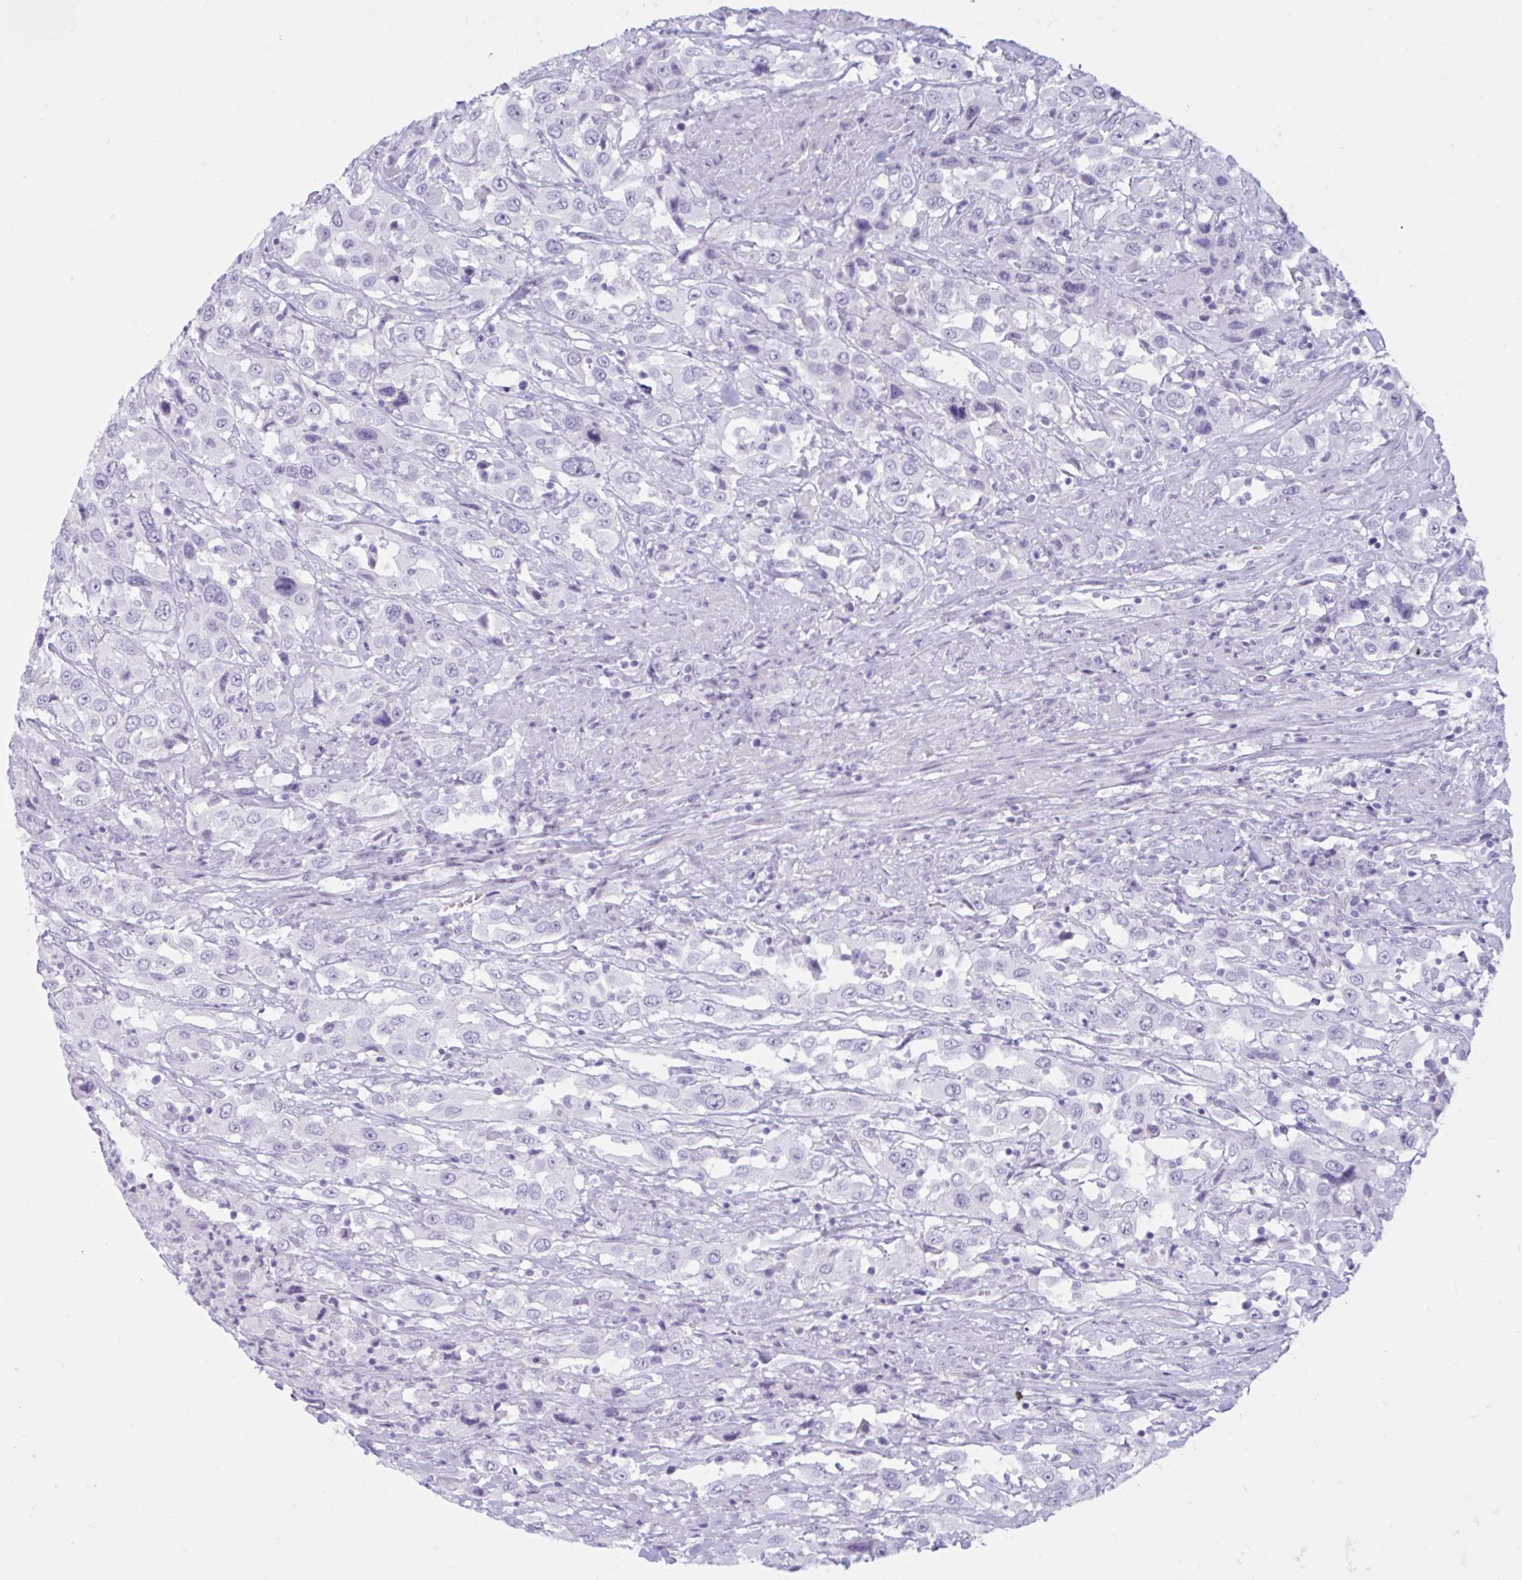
{"staining": {"intensity": "negative", "quantity": "none", "location": "none"}, "tissue": "urothelial cancer", "cell_type": "Tumor cells", "image_type": "cancer", "snomed": [{"axis": "morphology", "description": "Urothelial carcinoma, High grade"}, {"axis": "topography", "description": "Urinary bladder"}], "caption": "Immunohistochemistry of urothelial carcinoma (high-grade) displays no staining in tumor cells.", "gene": "BBS10", "patient": {"sex": "male", "age": 61}}